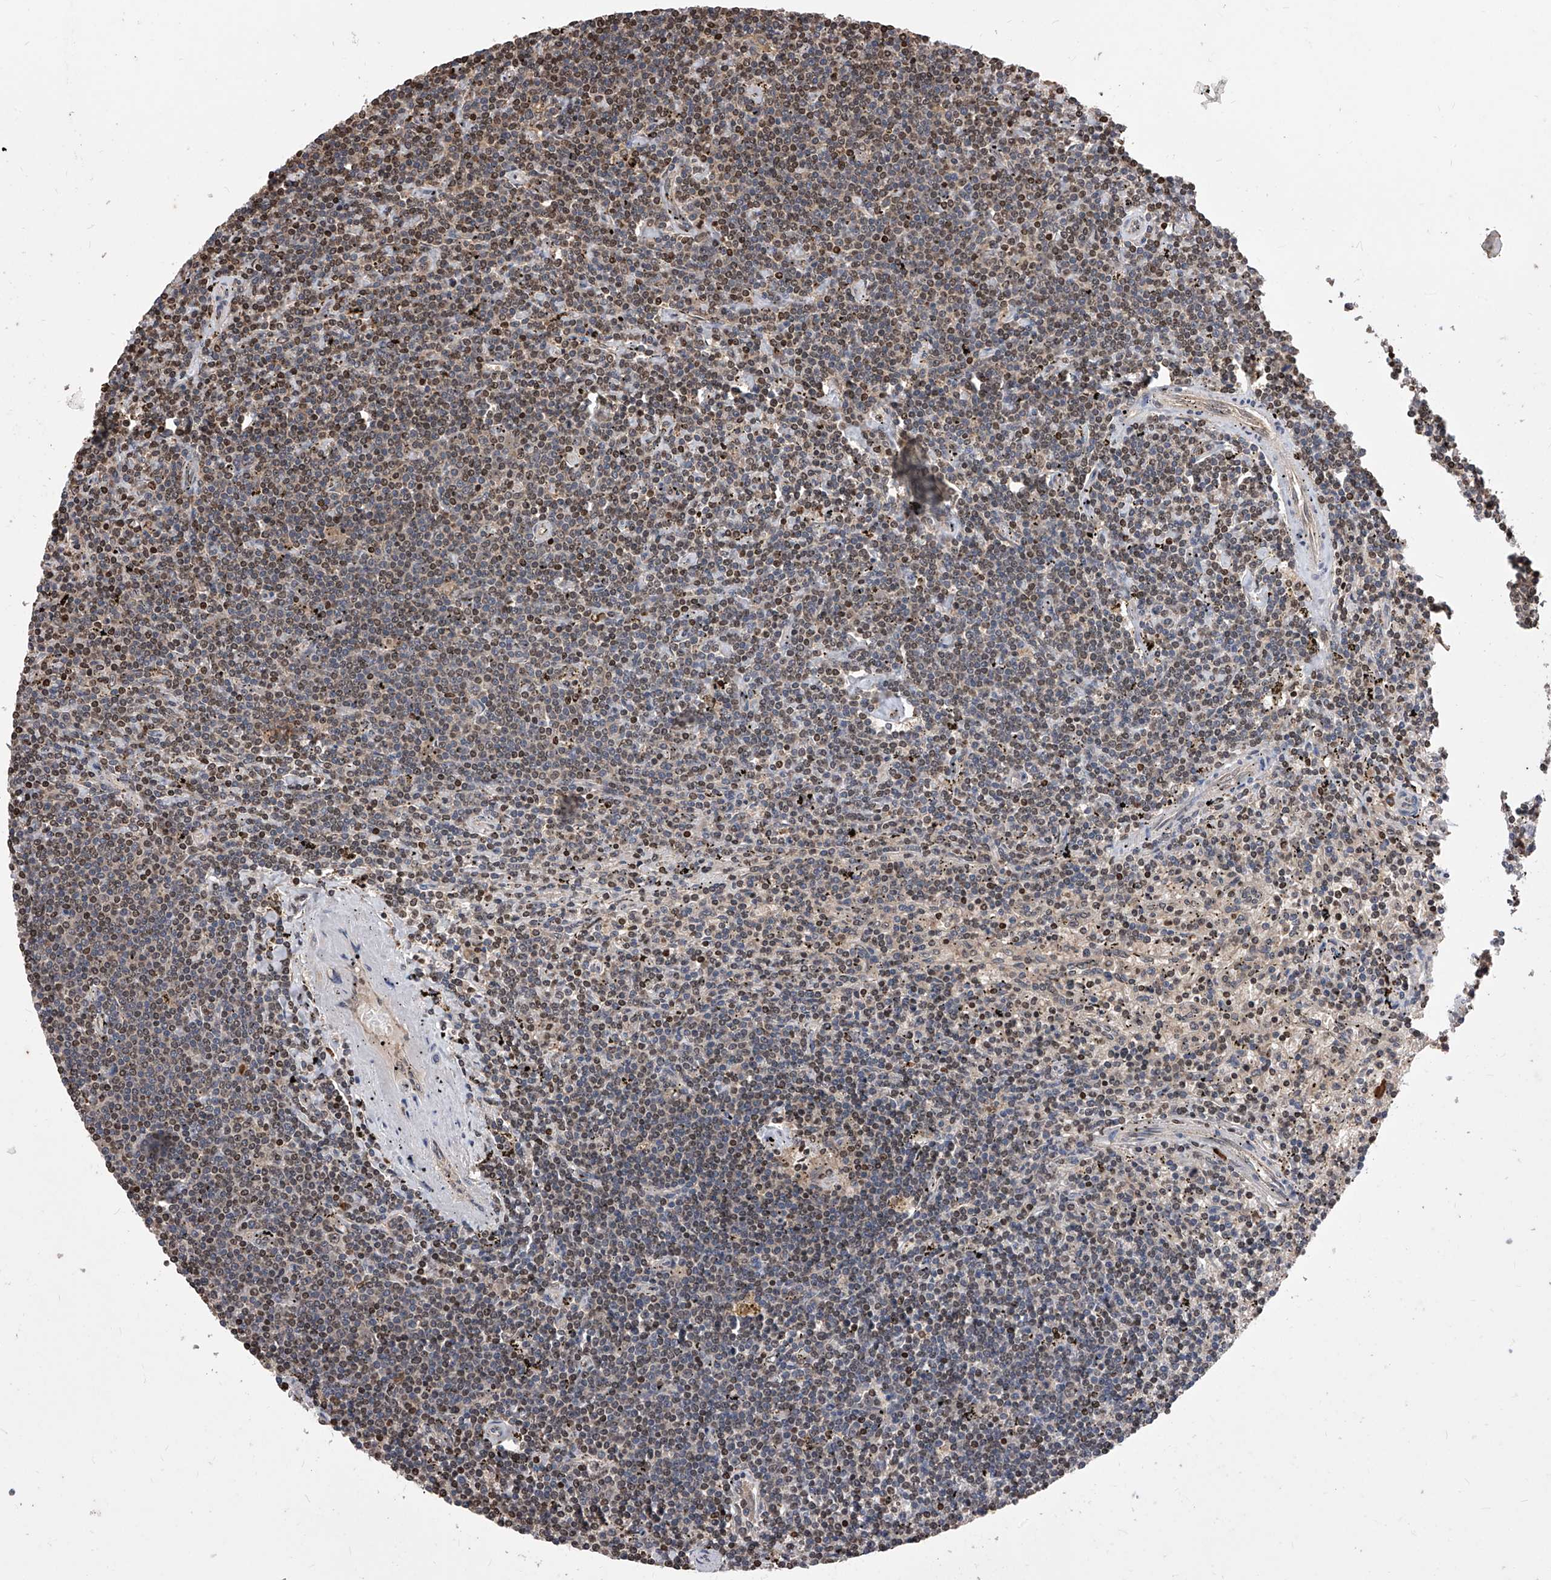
{"staining": {"intensity": "moderate", "quantity": "25%-75%", "location": "nuclear"}, "tissue": "lymphoma", "cell_type": "Tumor cells", "image_type": "cancer", "snomed": [{"axis": "morphology", "description": "Malignant lymphoma, non-Hodgkin's type, Low grade"}, {"axis": "topography", "description": "Spleen"}], "caption": "Low-grade malignant lymphoma, non-Hodgkin's type was stained to show a protein in brown. There is medium levels of moderate nuclear expression in approximately 25%-75% of tumor cells.", "gene": "ID1", "patient": {"sex": "male", "age": 76}}